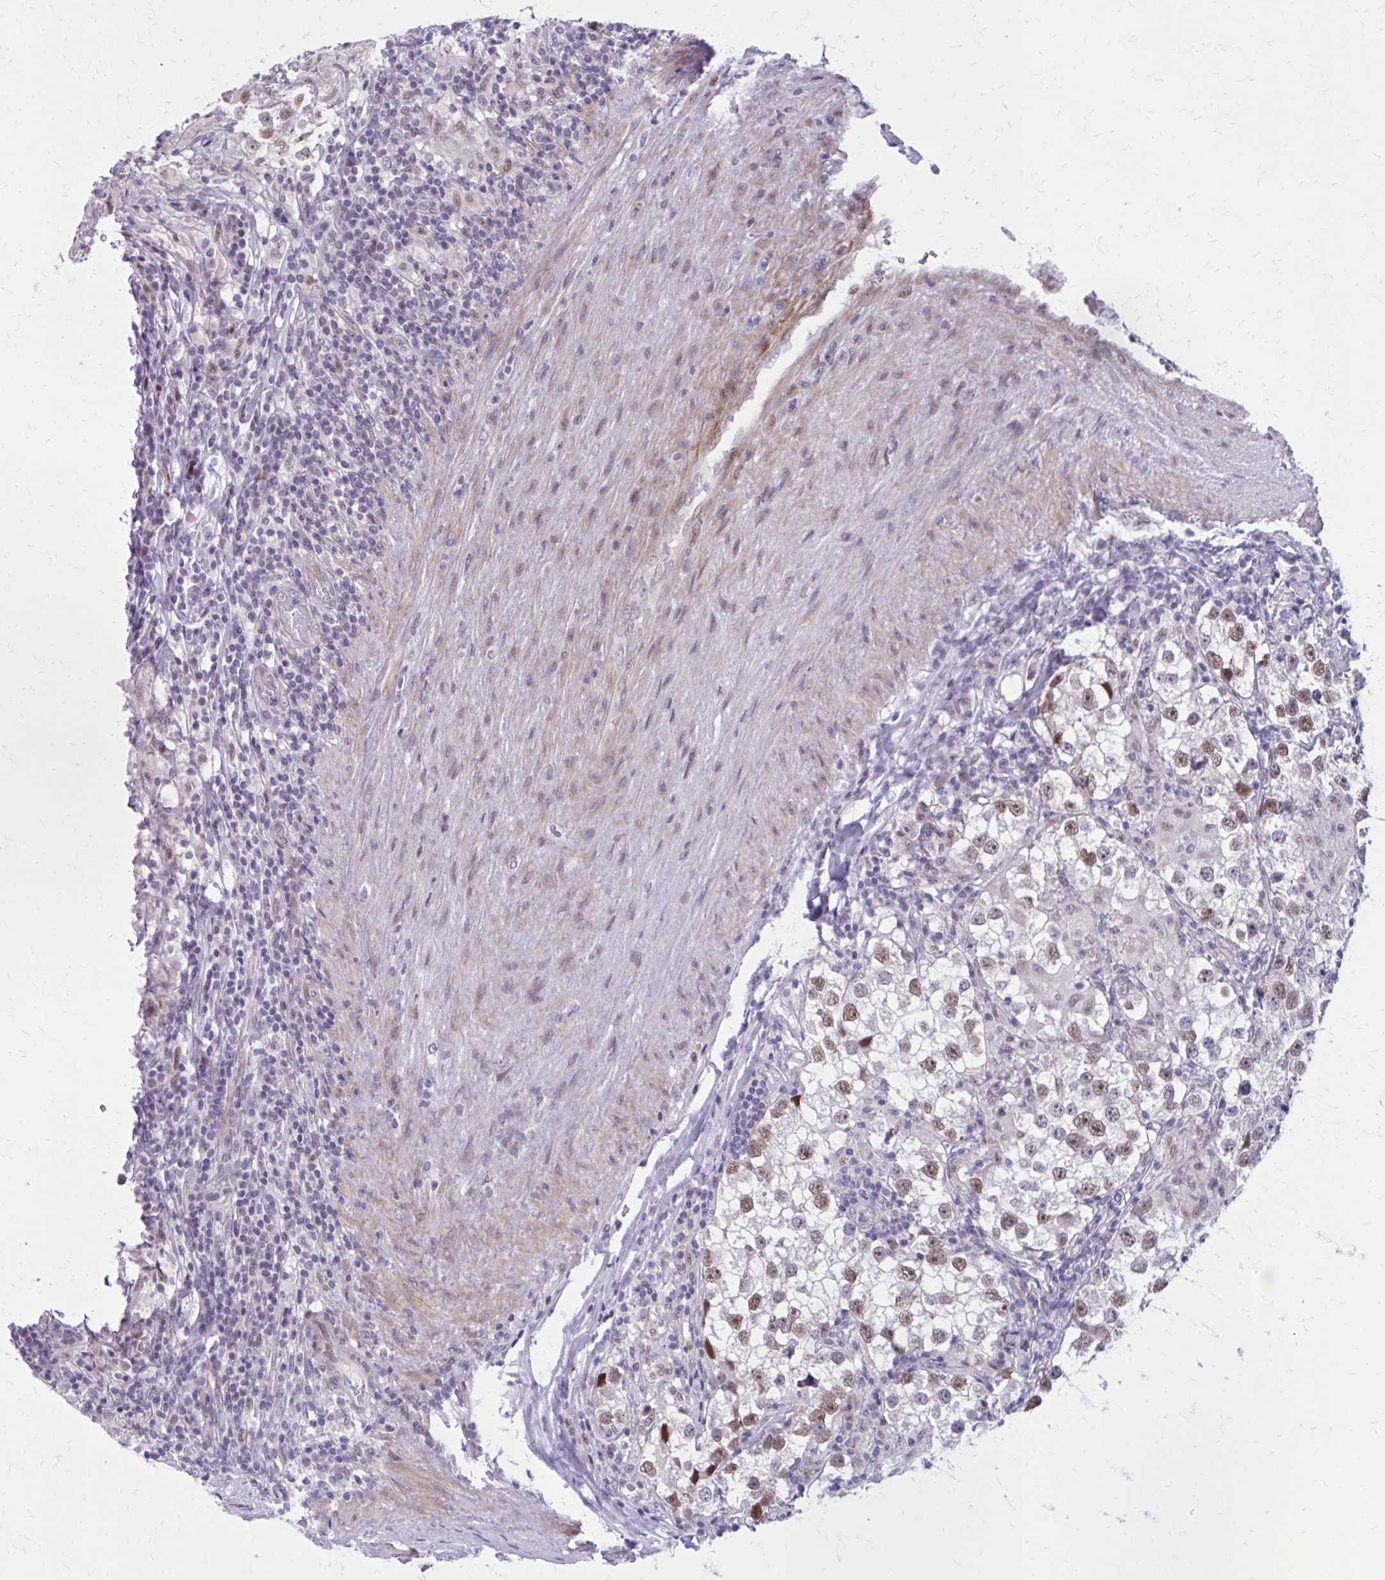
{"staining": {"intensity": "moderate", "quantity": ">75%", "location": "nuclear"}, "tissue": "testis cancer", "cell_type": "Tumor cells", "image_type": "cancer", "snomed": [{"axis": "morphology", "description": "Seminoma, NOS"}, {"axis": "topography", "description": "Testis"}], "caption": "Protein staining displays moderate nuclear positivity in approximately >75% of tumor cells in testis cancer.", "gene": "ANKRD30B", "patient": {"sex": "male", "age": 46}}